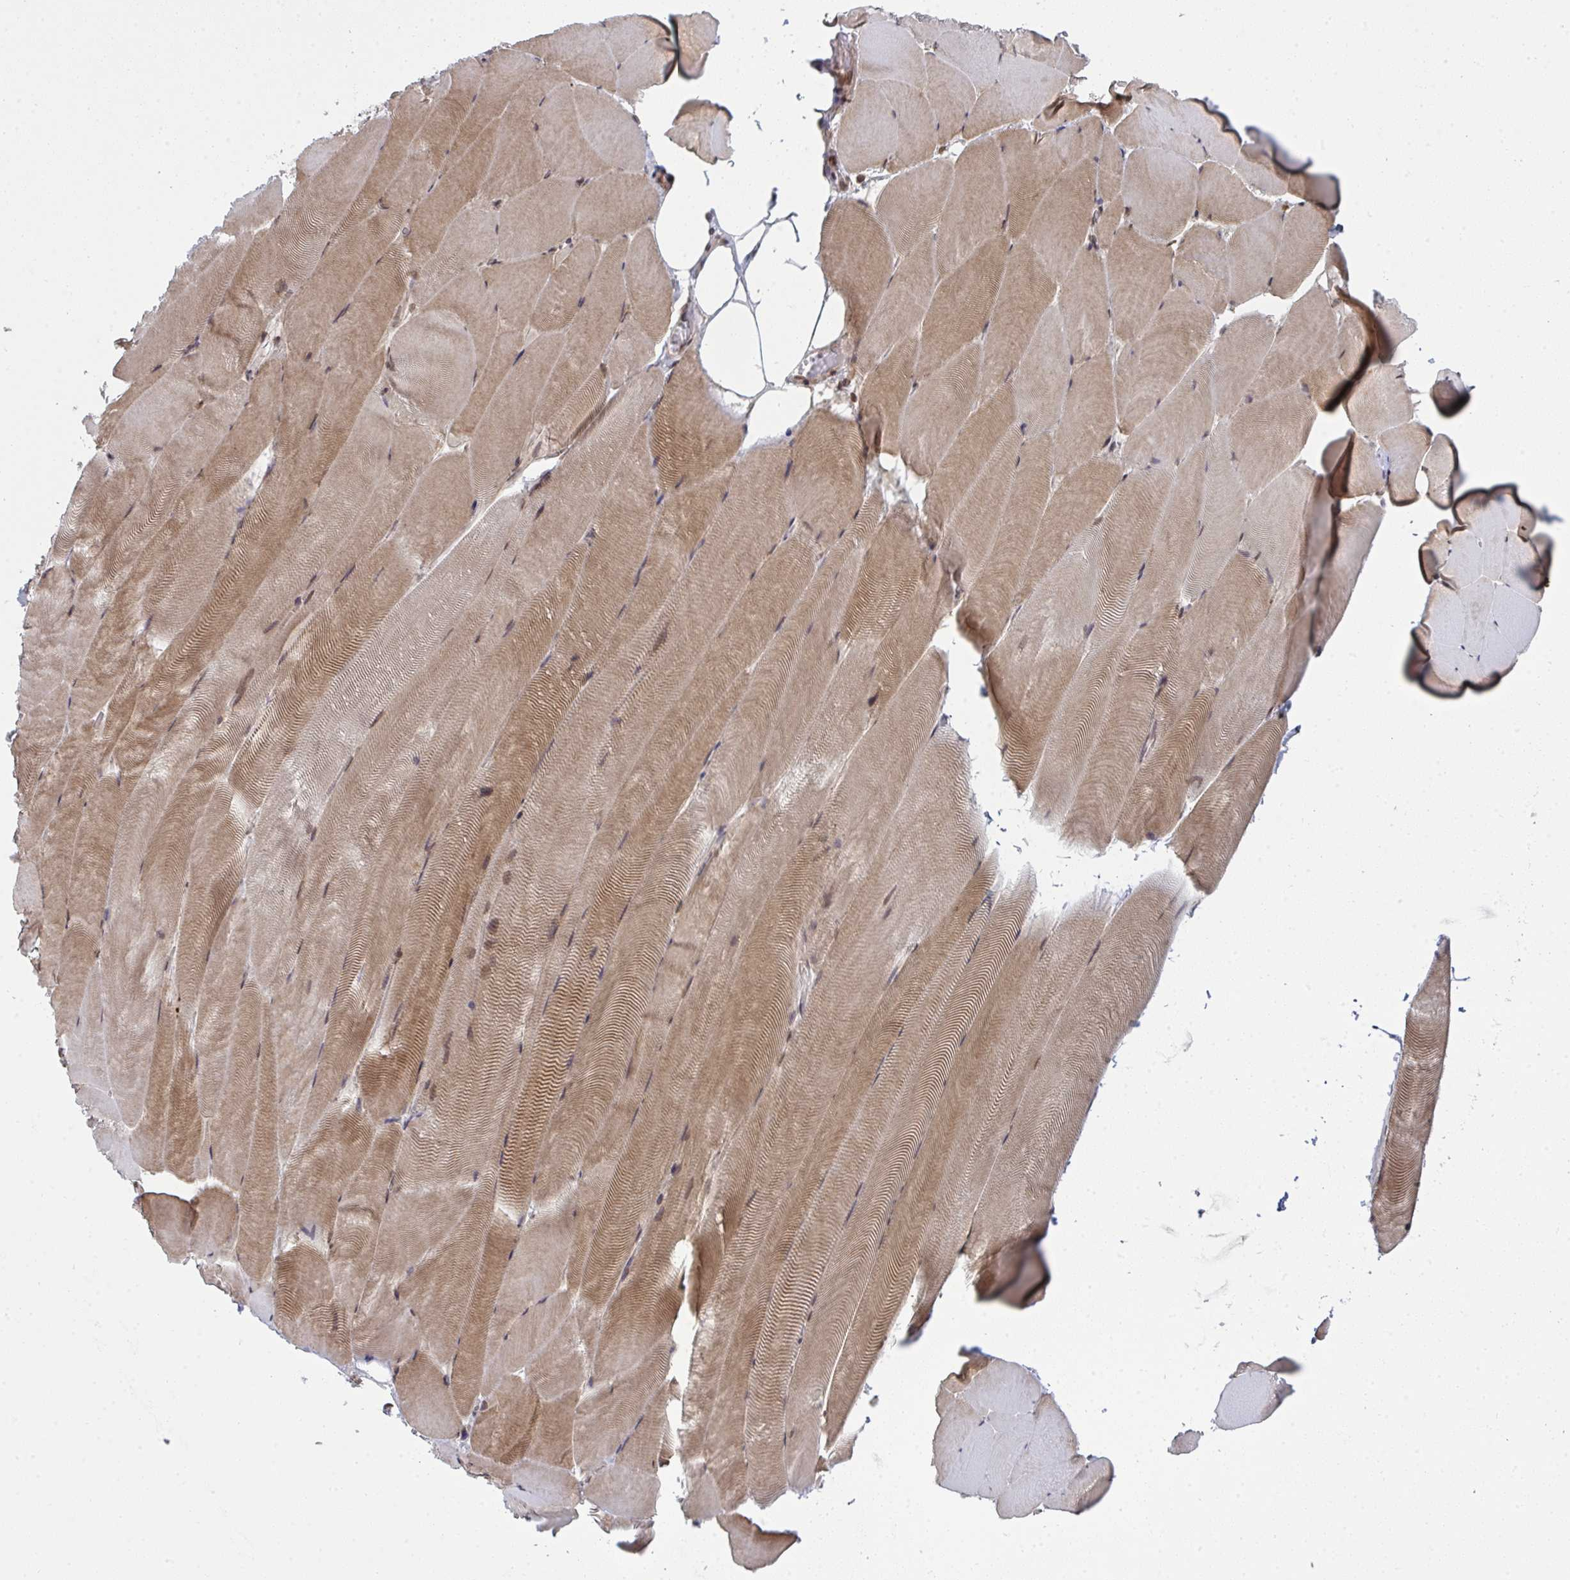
{"staining": {"intensity": "moderate", "quantity": ">75%", "location": "cytoplasmic/membranous,nuclear"}, "tissue": "skeletal muscle", "cell_type": "Myocytes", "image_type": "normal", "snomed": [{"axis": "morphology", "description": "Normal tissue, NOS"}, {"axis": "topography", "description": "Skeletal muscle"}], "caption": "Moderate cytoplasmic/membranous,nuclear expression is seen in about >75% of myocytes in unremarkable skeletal muscle. (DAB IHC, brown staining for protein, blue staining for nuclei).", "gene": "UXT", "patient": {"sex": "female", "age": 64}}